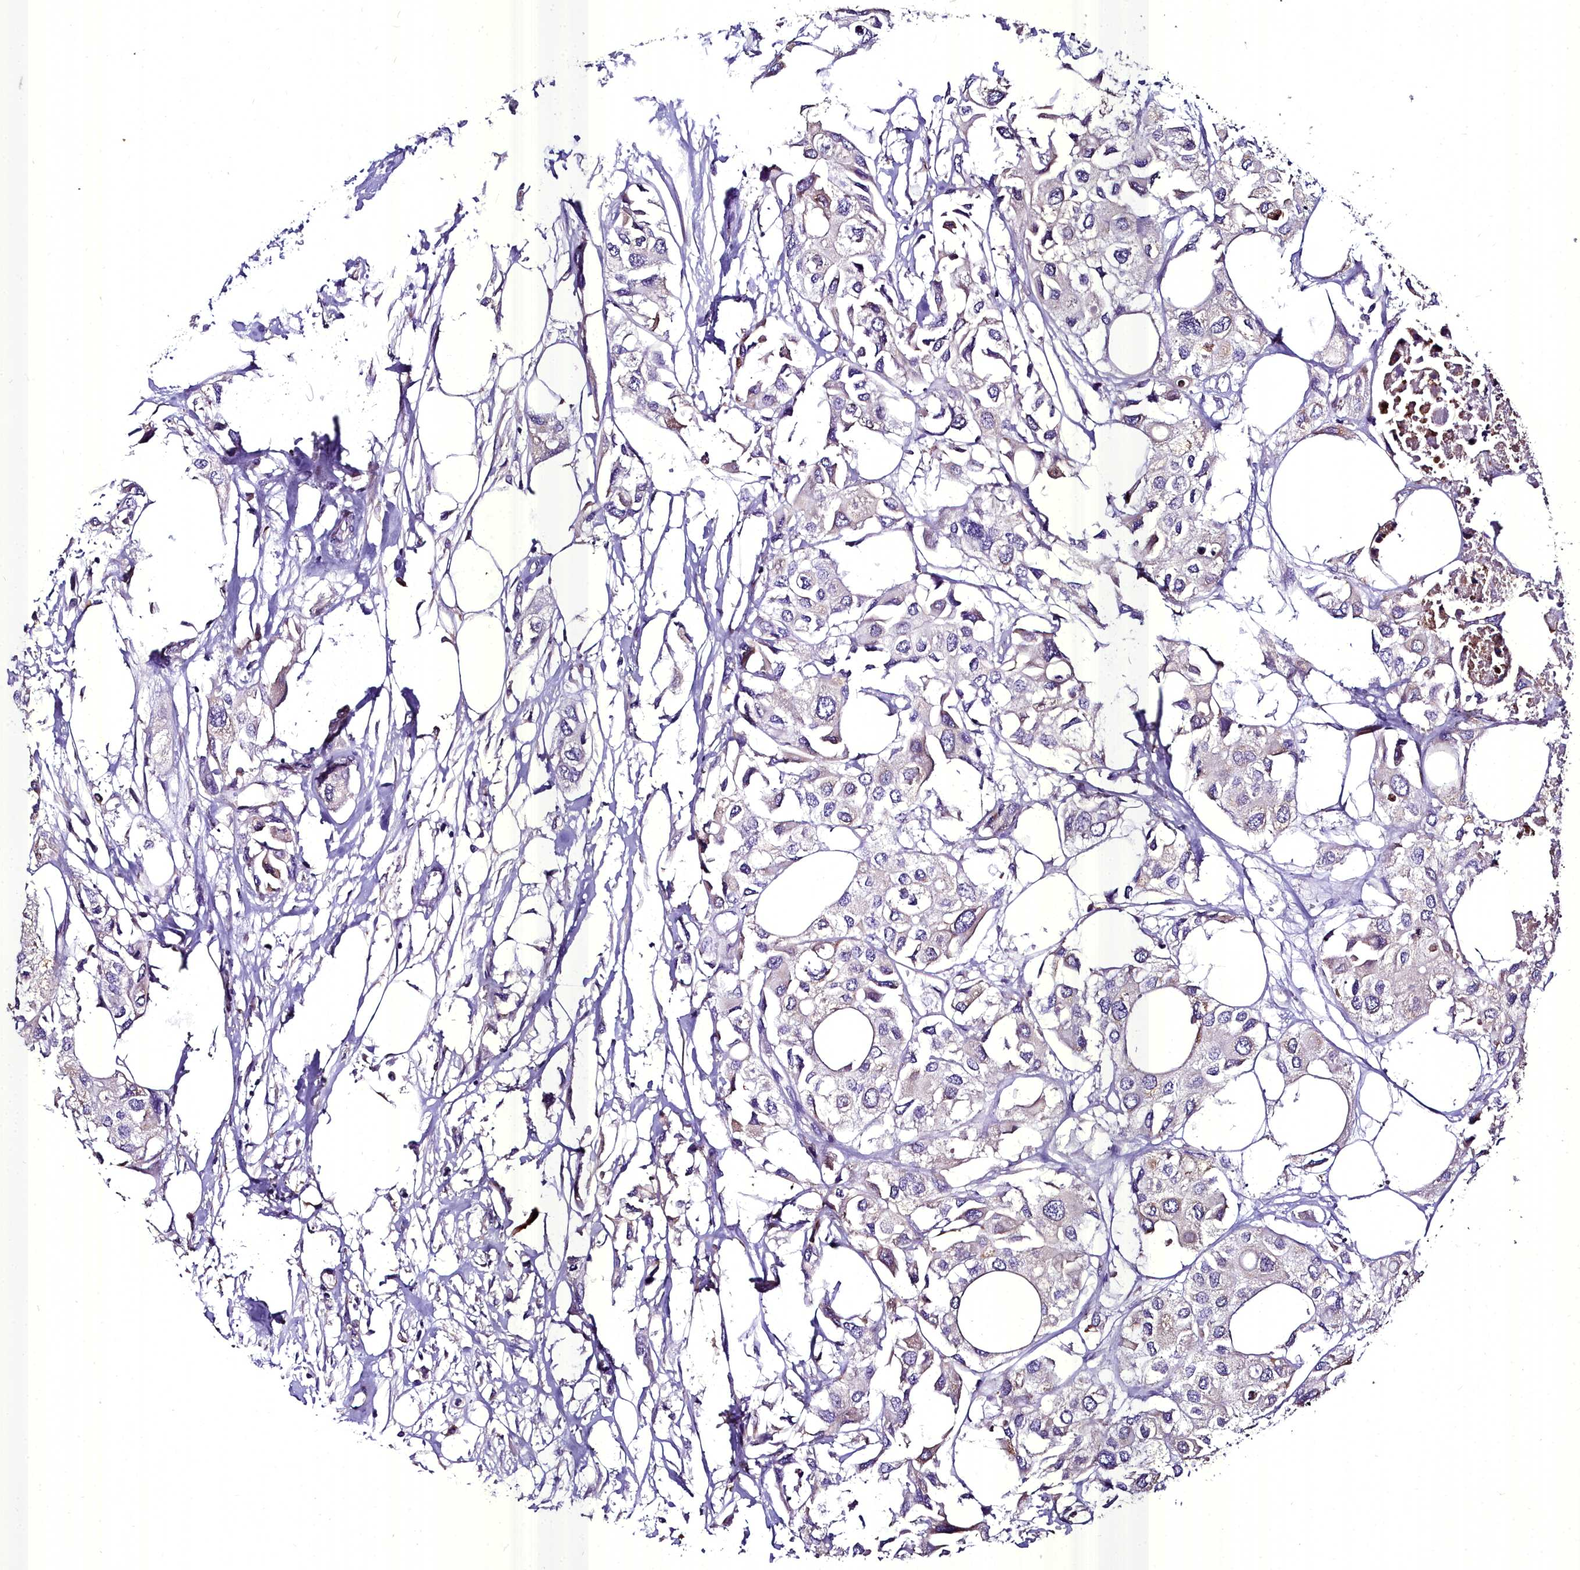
{"staining": {"intensity": "negative", "quantity": "none", "location": "none"}, "tissue": "urothelial cancer", "cell_type": "Tumor cells", "image_type": "cancer", "snomed": [{"axis": "morphology", "description": "Urothelial carcinoma, High grade"}, {"axis": "topography", "description": "Urinary bladder"}], "caption": "The immunohistochemistry photomicrograph has no significant expression in tumor cells of urothelial cancer tissue.", "gene": "MS4A18", "patient": {"sex": "male", "age": 64}}